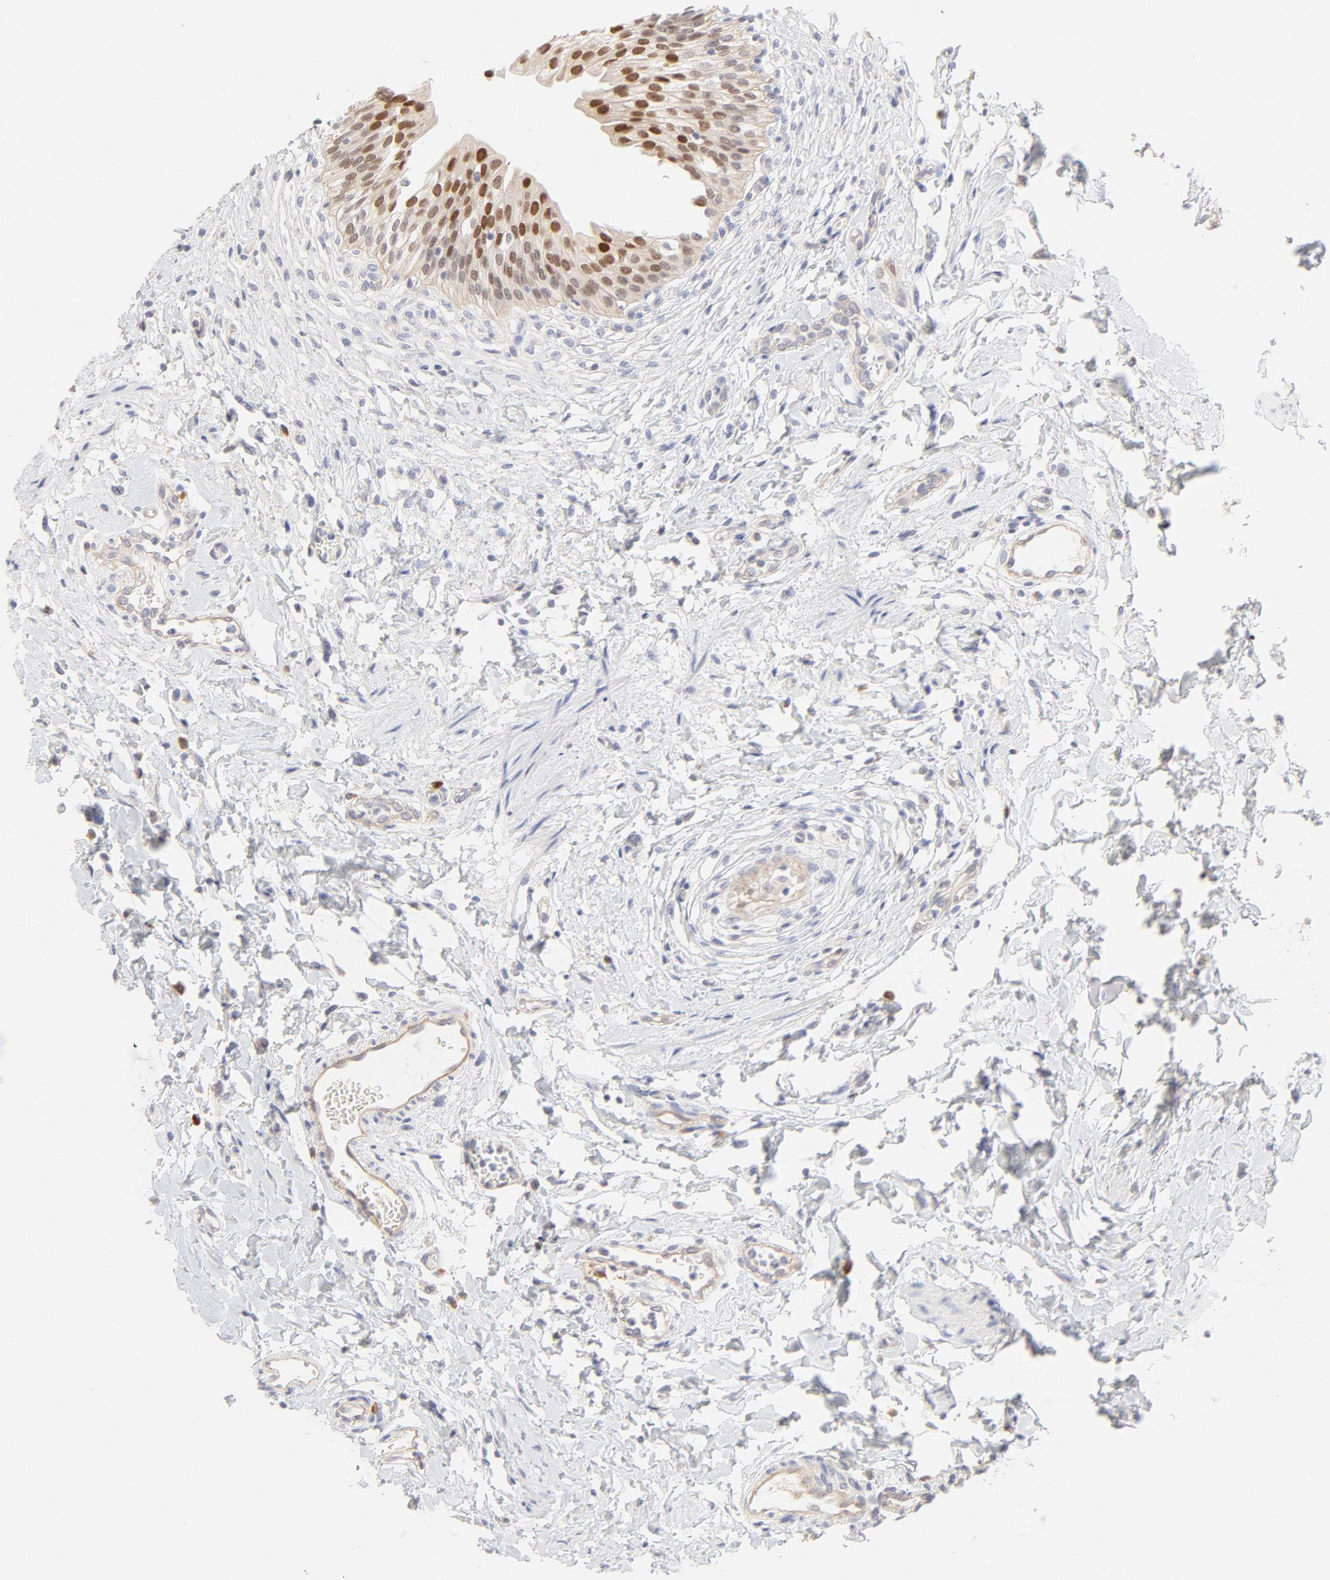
{"staining": {"intensity": "strong", "quantity": ">75%", "location": "nuclear"}, "tissue": "urinary bladder", "cell_type": "Urothelial cells", "image_type": "normal", "snomed": [{"axis": "morphology", "description": "Normal tissue, NOS"}, {"axis": "topography", "description": "Urinary bladder"}], "caption": "This micrograph exhibits IHC staining of normal human urinary bladder, with high strong nuclear positivity in about >75% of urothelial cells.", "gene": "ELF3", "patient": {"sex": "female", "age": 80}}